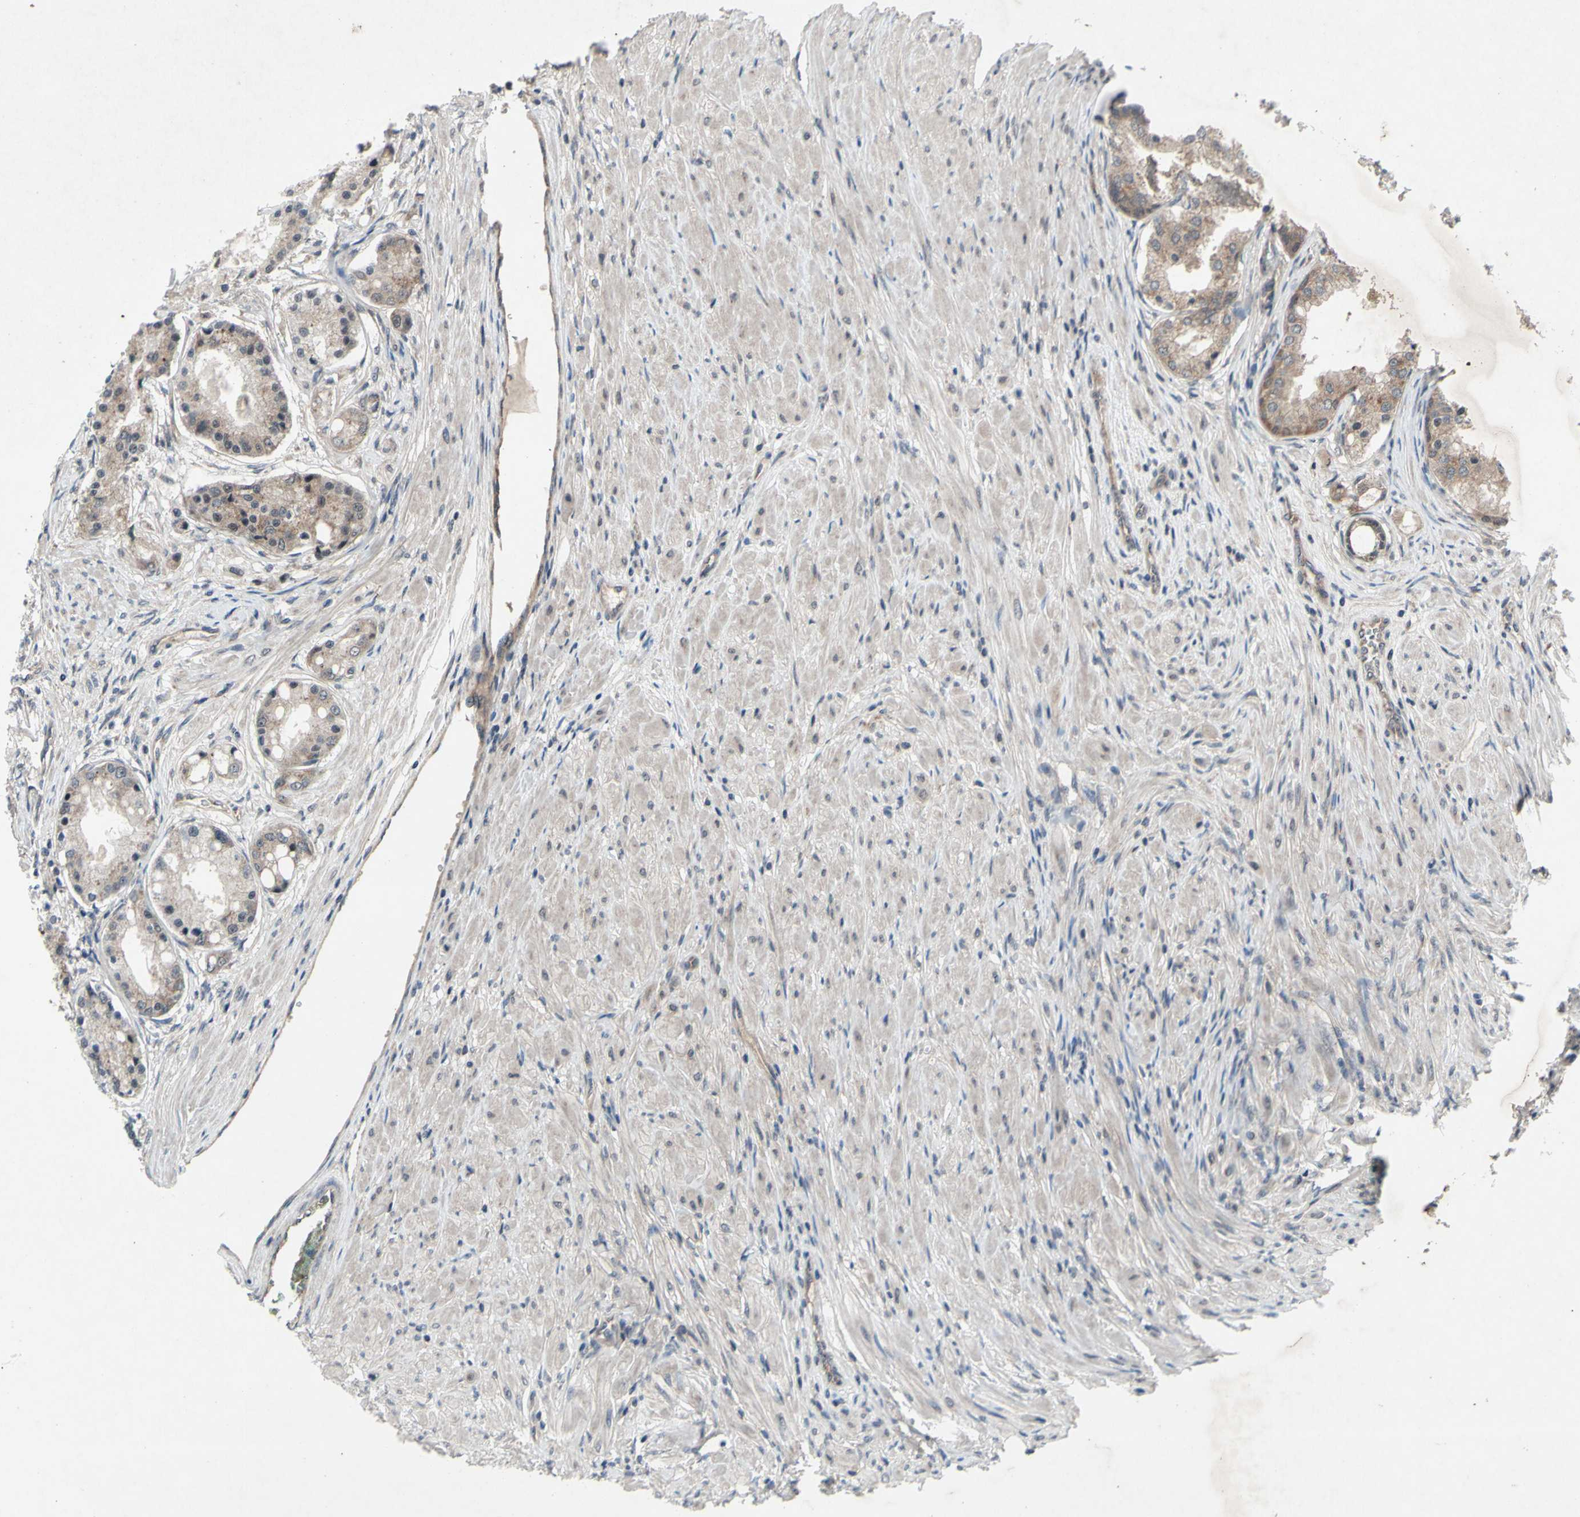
{"staining": {"intensity": "weak", "quantity": "25%-75%", "location": "cytoplasmic/membranous"}, "tissue": "prostate cancer", "cell_type": "Tumor cells", "image_type": "cancer", "snomed": [{"axis": "morphology", "description": "Adenocarcinoma, High grade"}, {"axis": "topography", "description": "Prostate"}], "caption": "Prostate cancer stained with immunohistochemistry displays weak cytoplasmic/membranous expression in approximately 25%-75% of tumor cells. (DAB (3,3'-diaminobenzidine) IHC with brightfield microscopy, high magnification).", "gene": "TRDMT1", "patient": {"sex": "male", "age": 59}}